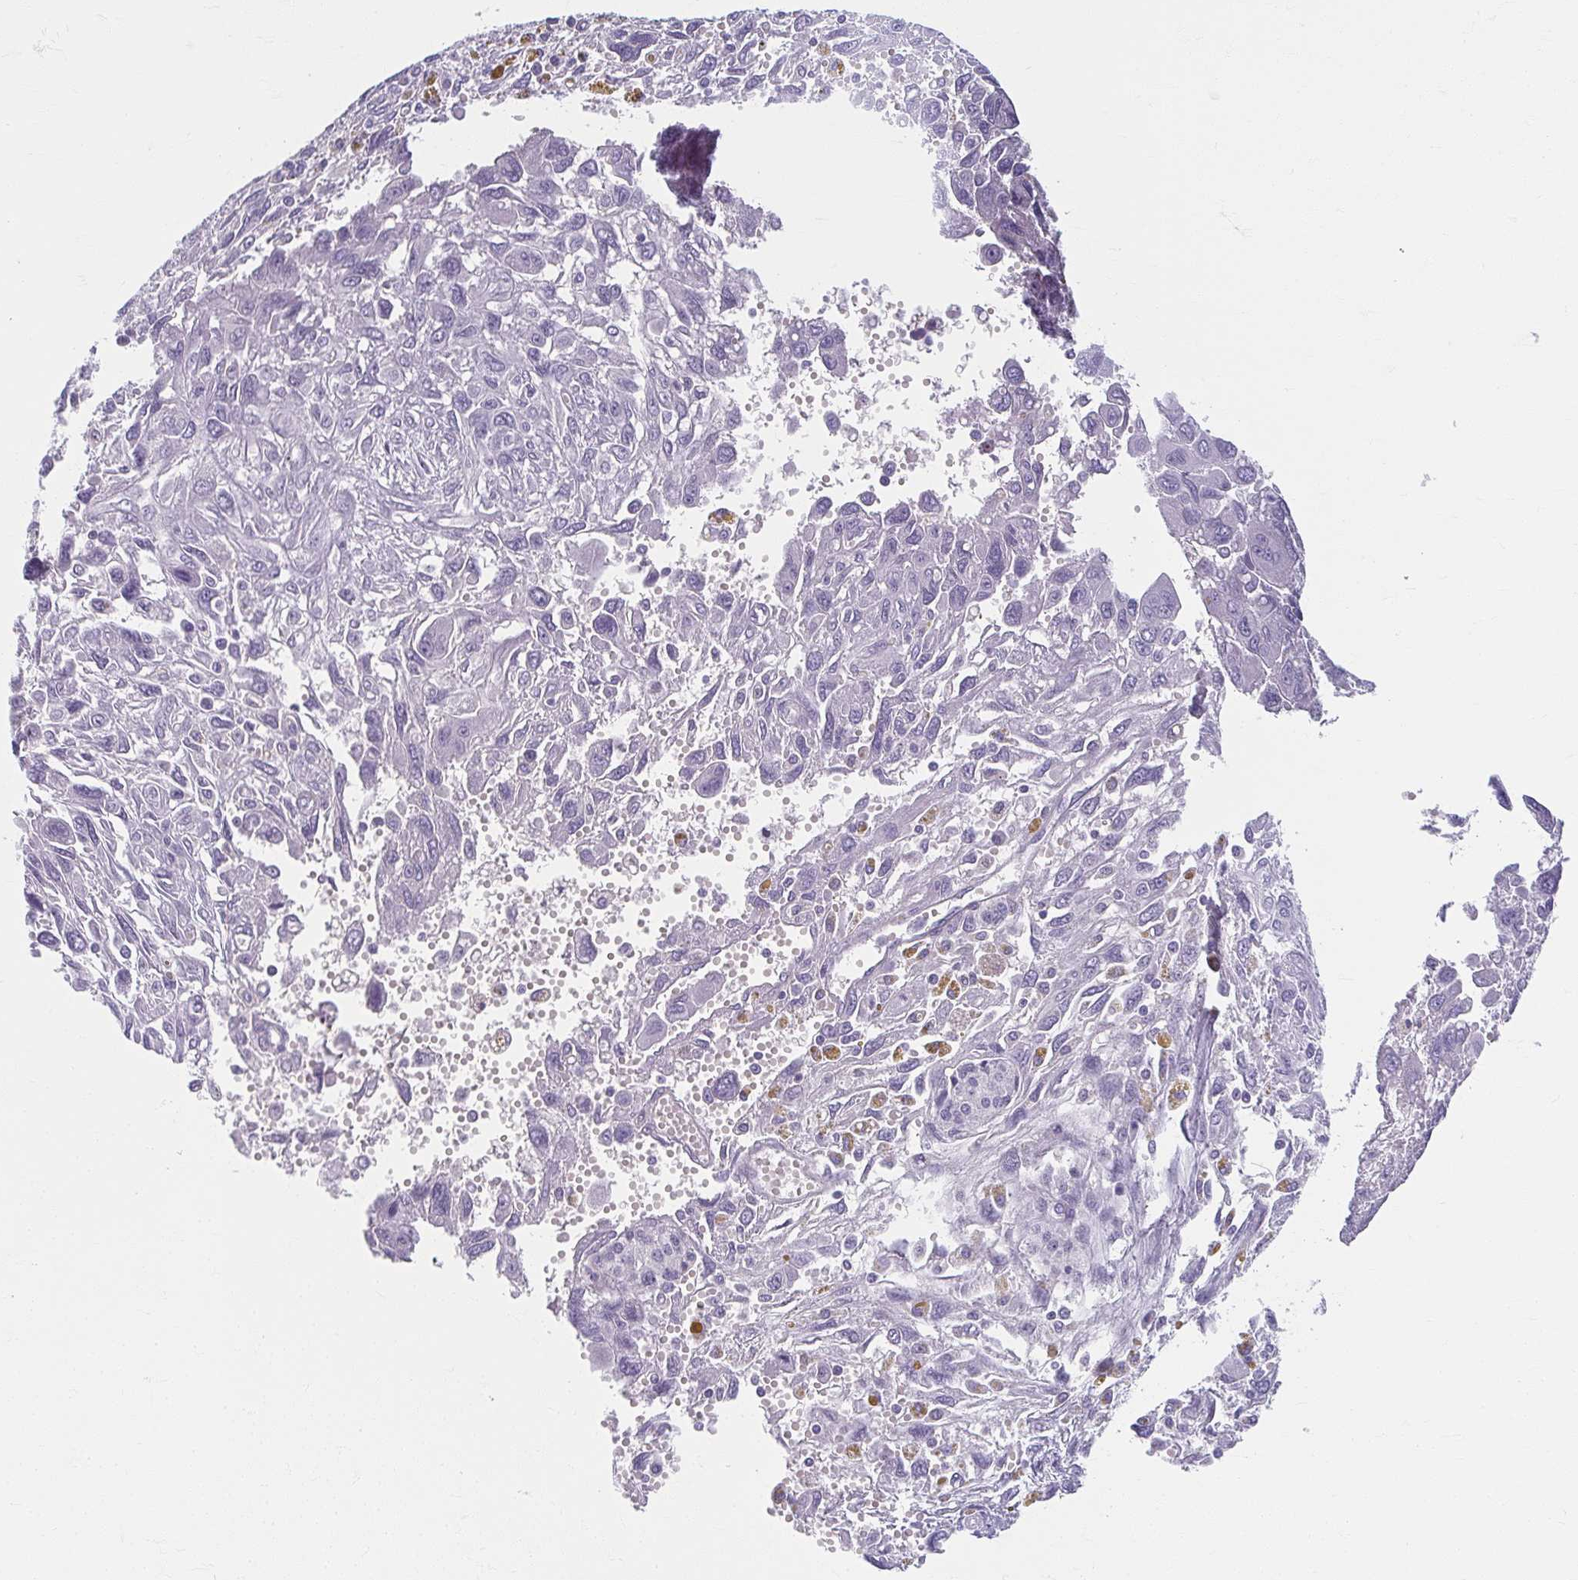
{"staining": {"intensity": "negative", "quantity": "none", "location": "none"}, "tissue": "pancreatic cancer", "cell_type": "Tumor cells", "image_type": "cancer", "snomed": [{"axis": "morphology", "description": "Adenocarcinoma, NOS"}, {"axis": "topography", "description": "Pancreas"}], "caption": "The micrograph shows no staining of tumor cells in pancreatic cancer (adenocarcinoma).", "gene": "MOBP", "patient": {"sex": "female", "age": 47}}